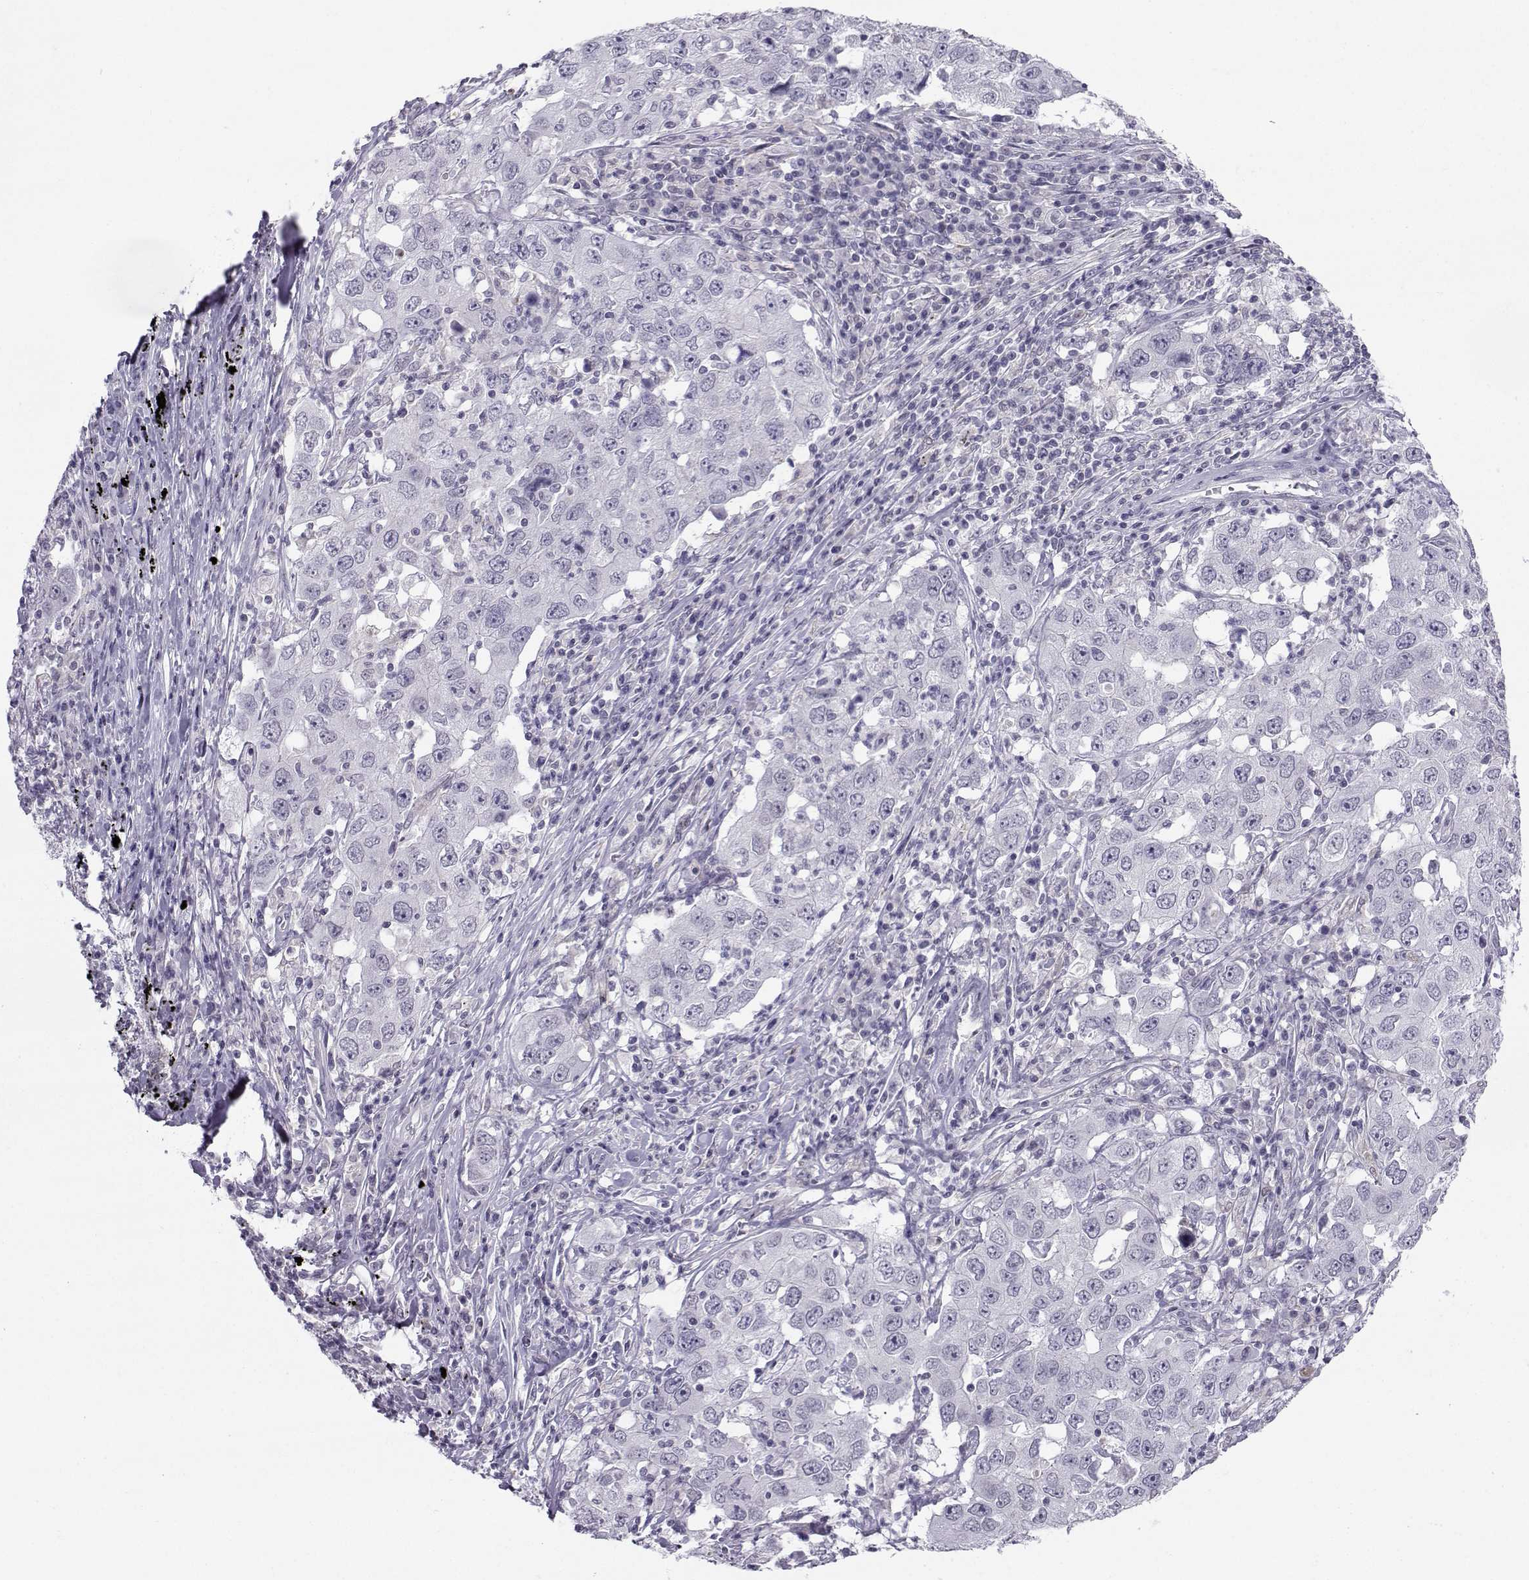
{"staining": {"intensity": "negative", "quantity": "none", "location": "none"}, "tissue": "lung cancer", "cell_type": "Tumor cells", "image_type": "cancer", "snomed": [{"axis": "morphology", "description": "Adenocarcinoma, NOS"}, {"axis": "topography", "description": "Lung"}], "caption": "Lung cancer (adenocarcinoma) was stained to show a protein in brown. There is no significant staining in tumor cells.", "gene": "LHX1", "patient": {"sex": "male", "age": 73}}